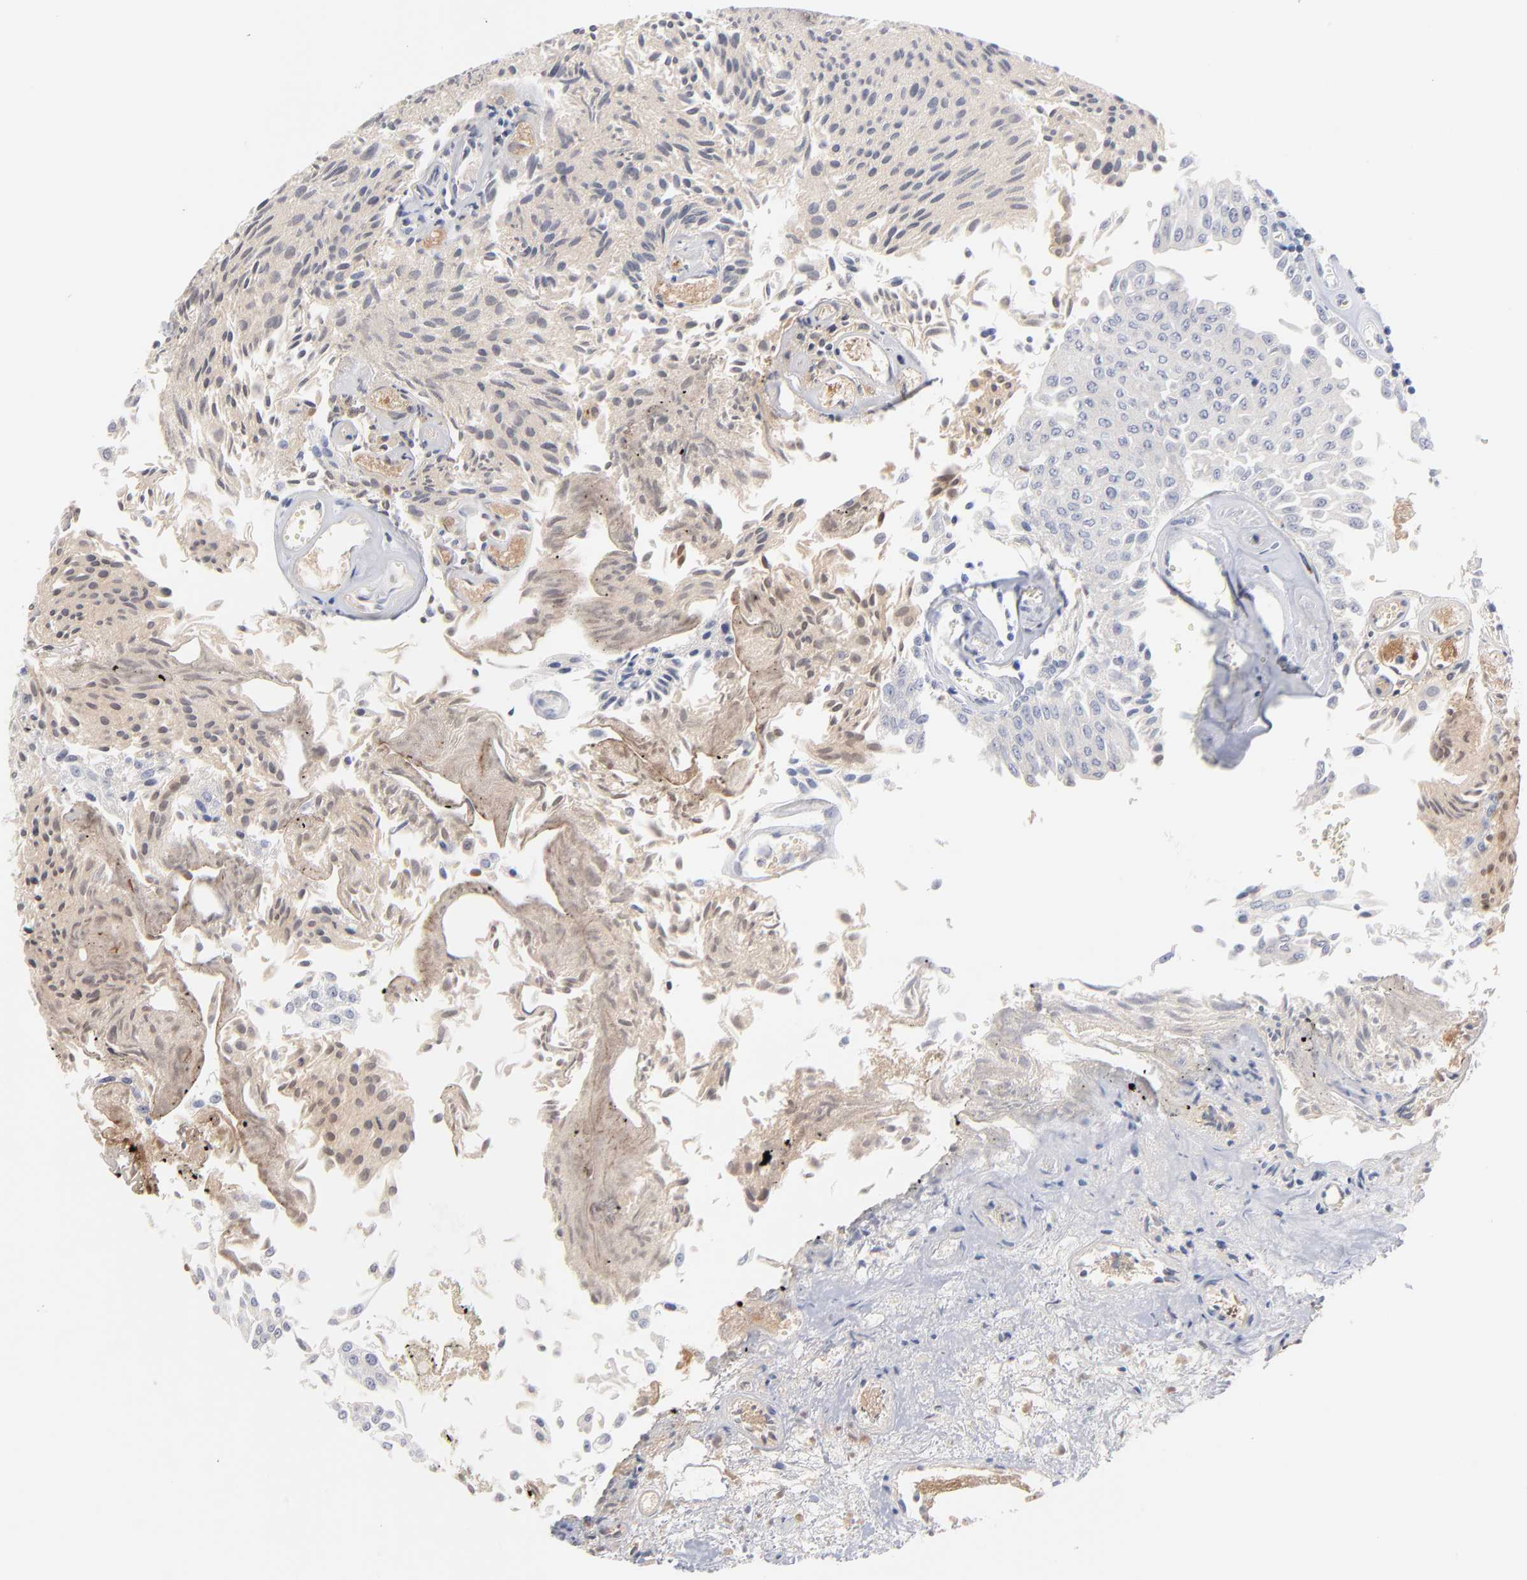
{"staining": {"intensity": "negative", "quantity": "none", "location": "none"}, "tissue": "urothelial cancer", "cell_type": "Tumor cells", "image_type": "cancer", "snomed": [{"axis": "morphology", "description": "Urothelial carcinoma, Low grade"}, {"axis": "topography", "description": "Urinary bladder"}], "caption": "This histopathology image is of urothelial carcinoma (low-grade) stained with immunohistochemistry (IHC) to label a protein in brown with the nuclei are counter-stained blue. There is no staining in tumor cells.", "gene": "F12", "patient": {"sex": "male", "age": 86}}